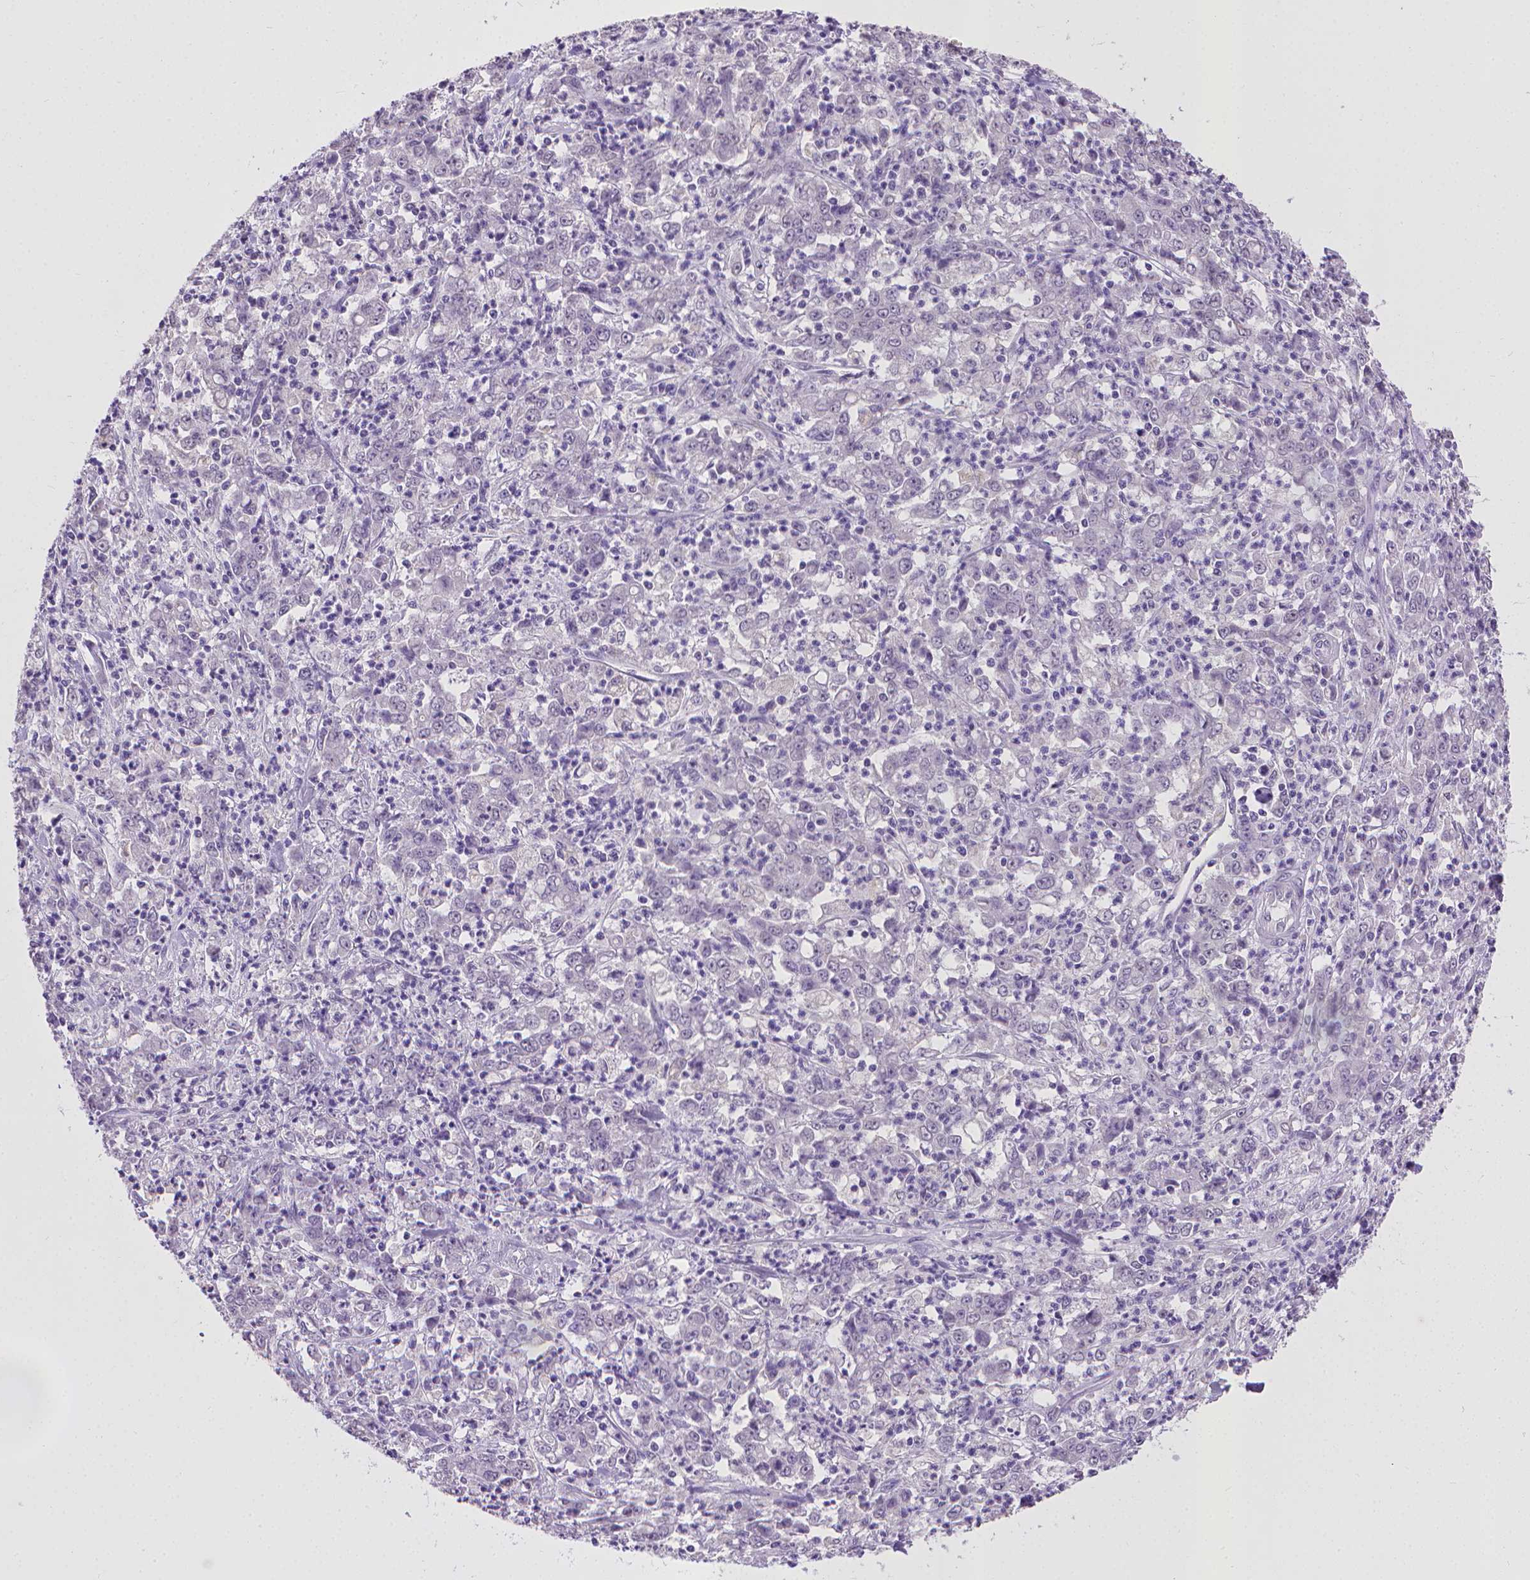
{"staining": {"intensity": "negative", "quantity": "none", "location": "none"}, "tissue": "stomach cancer", "cell_type": "Tumor cells", "image_type": "cancer", "snomed": [{"axis": "morphology", "description": "Adenocarcinoma, NOS"}, {"axis": "topography", "description": "Stomach, lower"}], "caption": "Tumor cells are negative for brown protein staining in stomach cancer.", "gene": "KMO", "patient": {"sex": "female", "age": 71}}